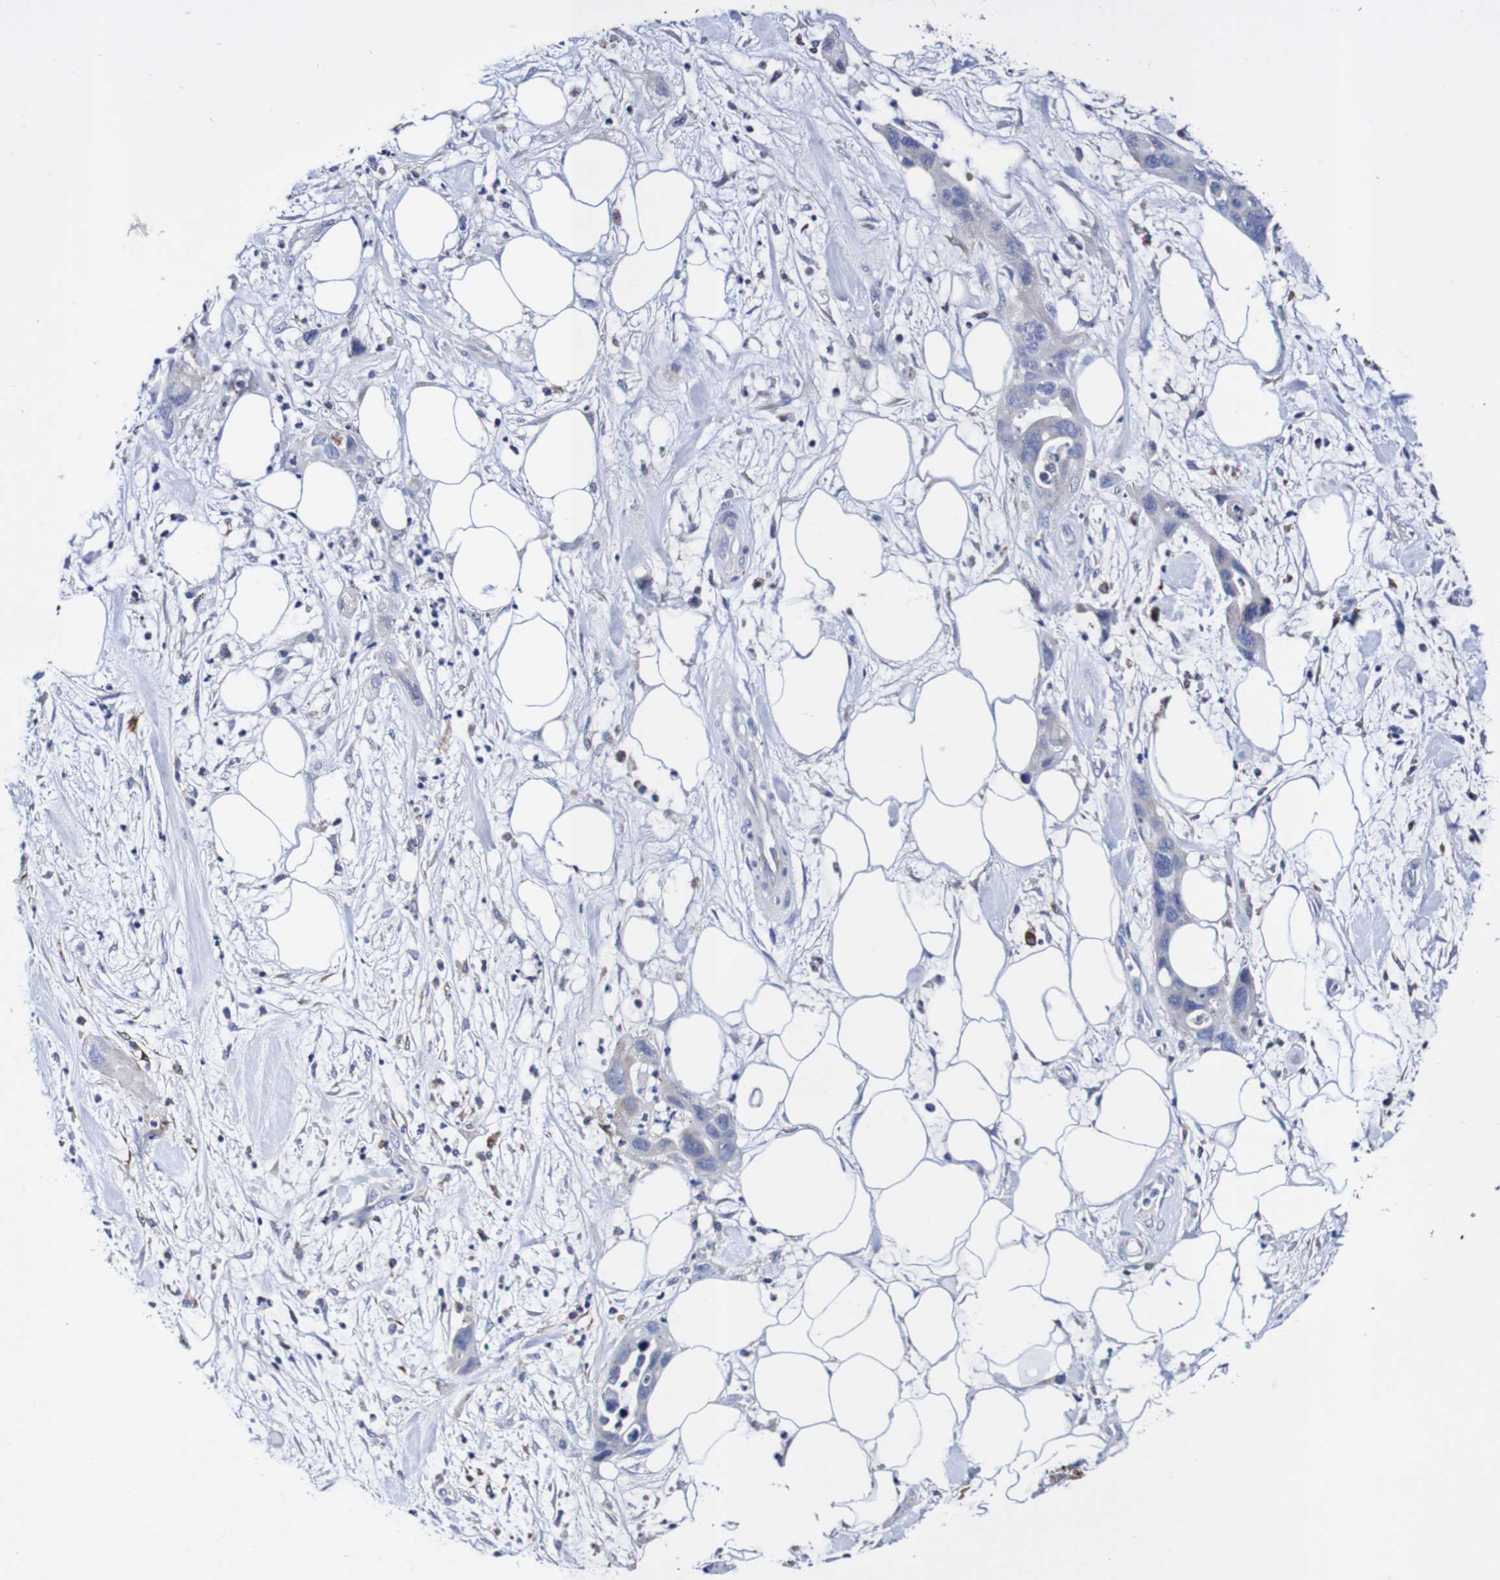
{"staining": {"intensity": "negative", "quantity": "none", "location": "none"}, "tissue": "pancreatic cancer", "cell_type": "Tumor cells", "image_type": "cancer", "snomed": [{"axis": "morphology", "description": "Adenocarcinoma, NOS"}, {"axis": "topography", "description": "Pancreas"}], "caption": "Immunohistochemistry (IHC) of pancreatic adenocarcinoma reveals no staining in tumor cells.", "gene": "SEZ6", "patient": {"sex": "female", "age": 71}}